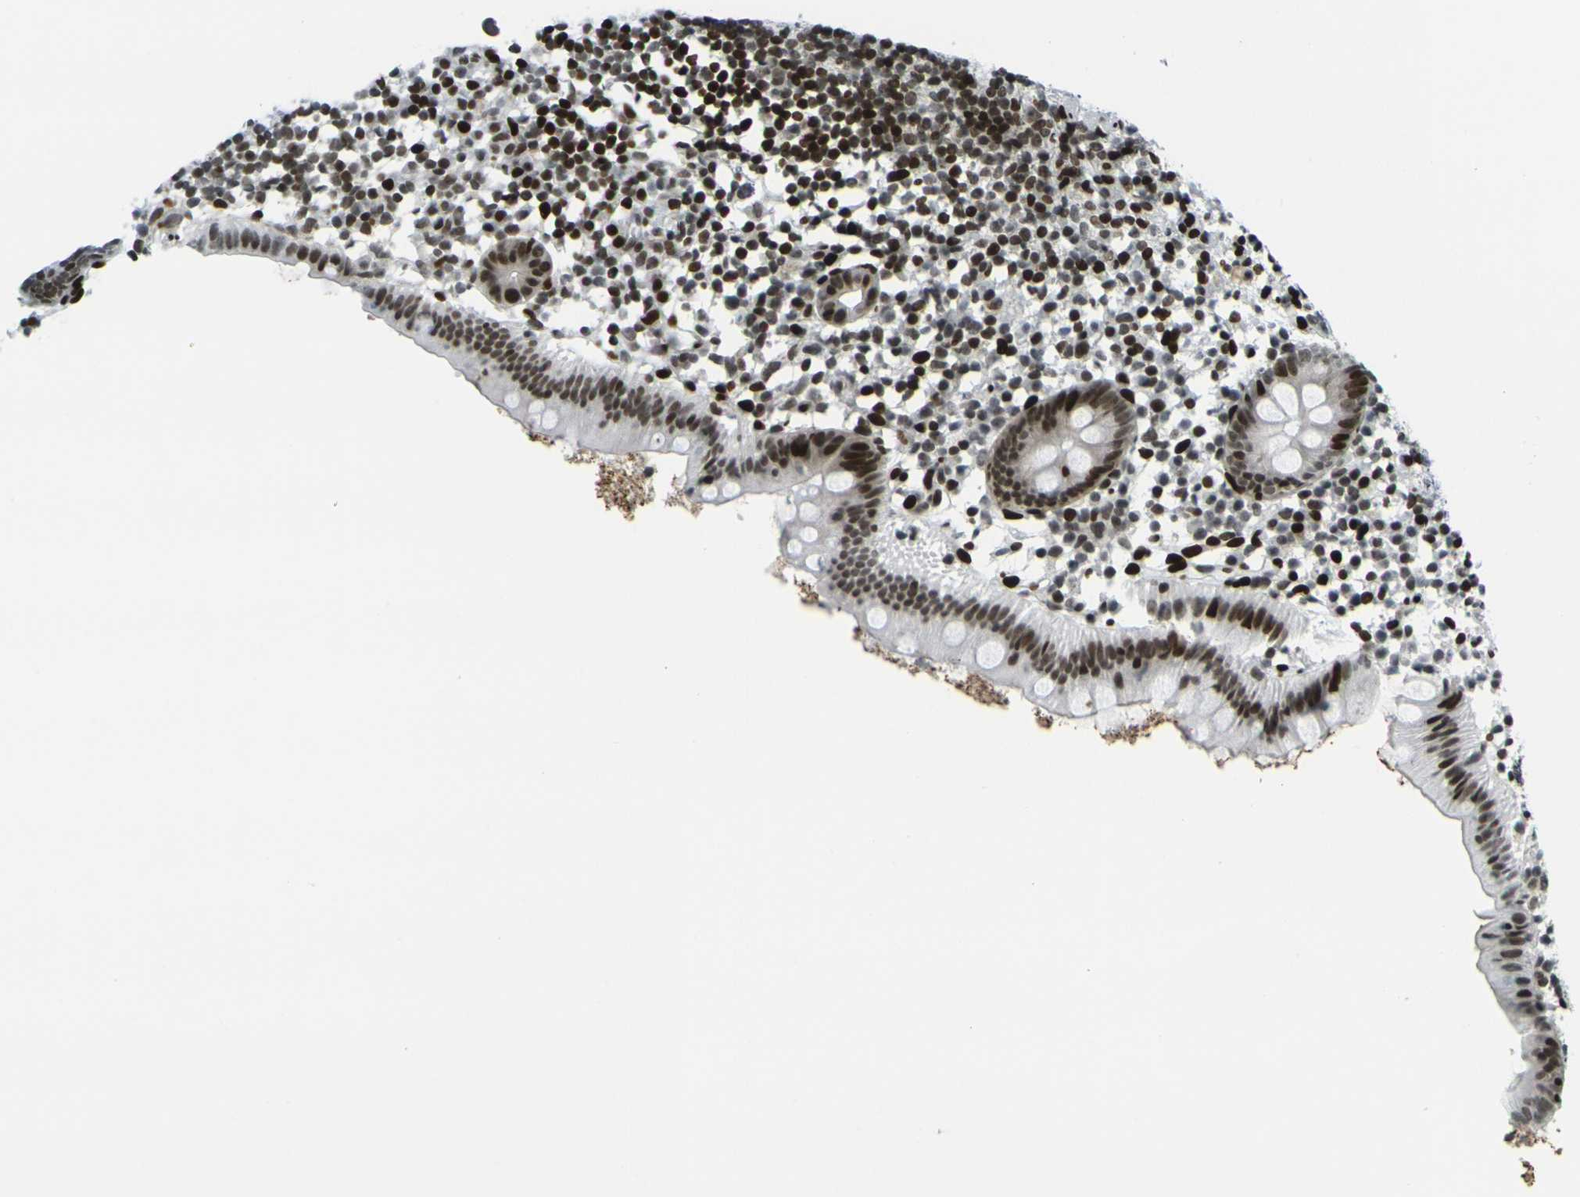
{"staining": {"intensity": "strong", "quantity": ">75%", "location": "nuclear"}, "tissue": "appendix", "cell_type": "Glandular cells", "image_type": "normal", "snomed": [{"axis": "morphology", "description": "Normal tissue, NOS"}, {"axis": "topography", "description": "Appendix"}], "caption": "Protein staining of unremarkable appendix reveals strong nuclear staining in approximately >75% of glandular cells.", "gene": "H3", "patient": {"sex": "female", "age": 20}}